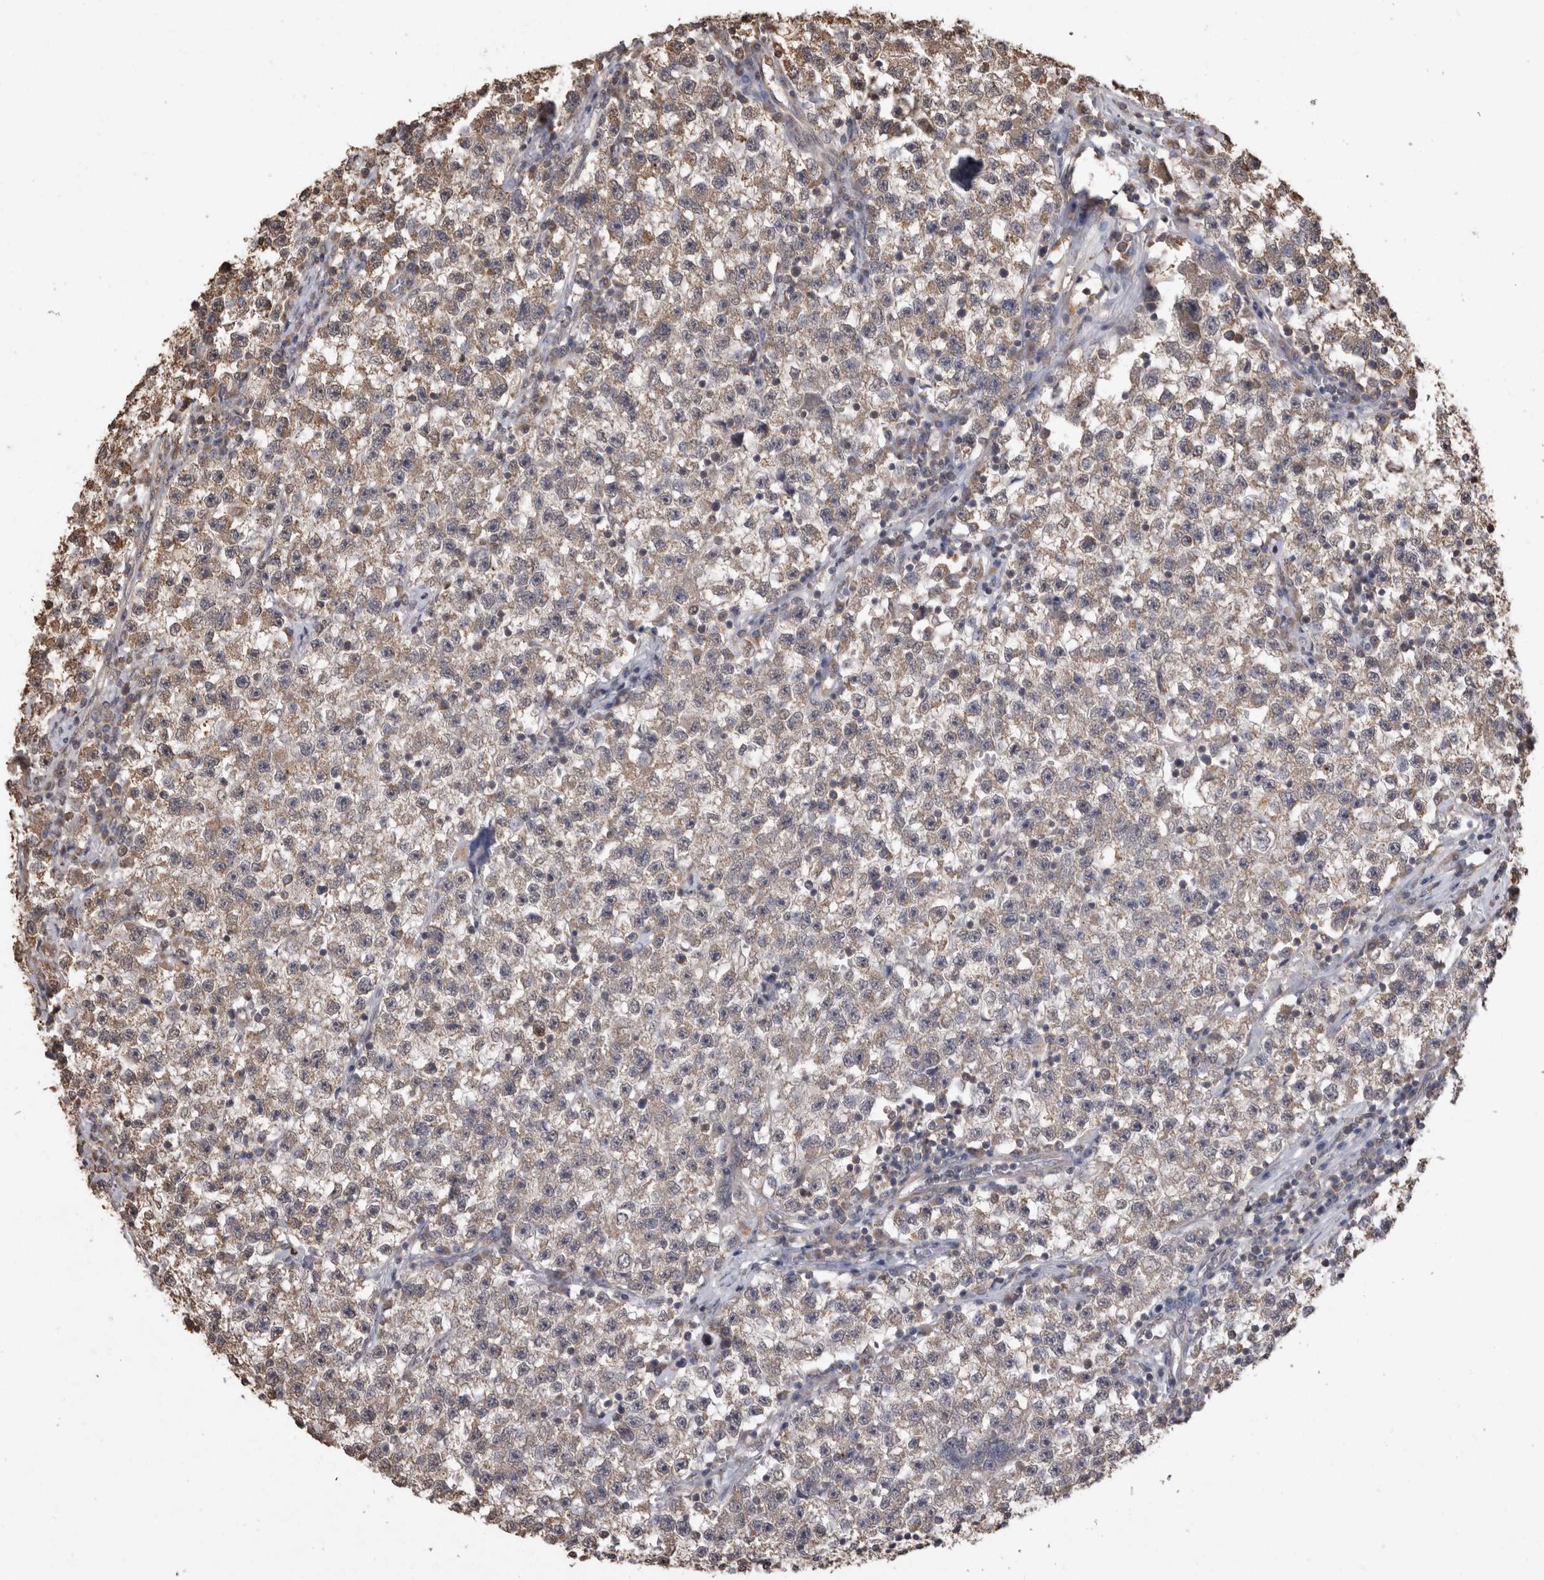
{"staining": {"intensity": "moderate", "quantity": "25%-75%", "location": "cytoplasmic/membranous"}, "tissue": "testis cancer", "cell_type": "Tumor cells", "image_type": "cancer", "snomed": [{"axis": "morphology", "description": "Seminoma, NOS"}, {"axis": "topography", "description": "Testis"}], "caption": "Moderate cytoplasmic/membranous expression for a protein is present in approximately 25%-75% of tumor cells of testis seminoma using immunohistochemistry.", "gene": "SOCS5", "patient": {"sex": "male", "age": 22}}